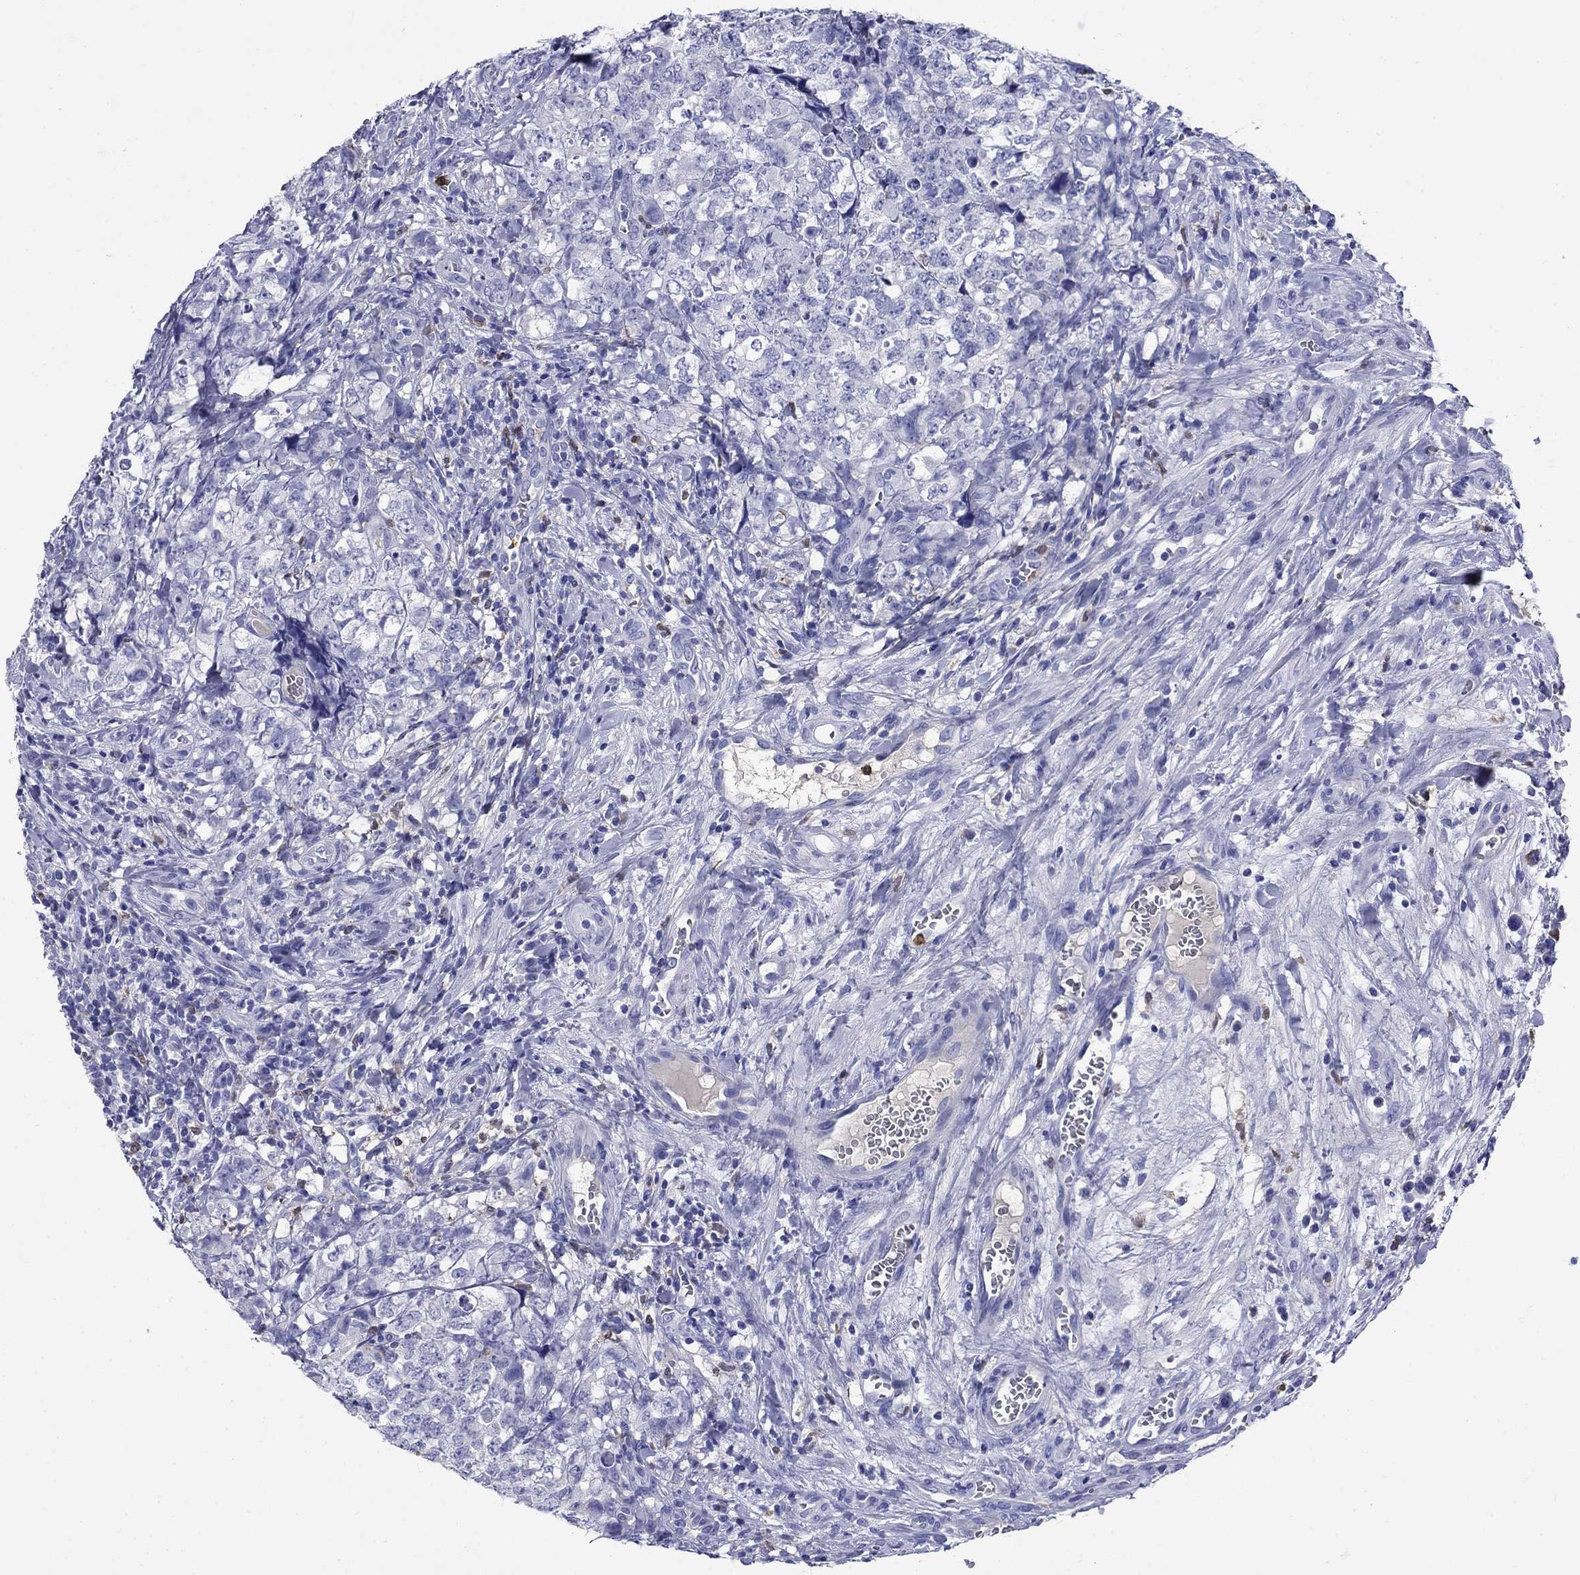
{"staining": {"intensity": "negative", "quantity": "none", "location": "none"}, "tissue": "testis cancer", "cell_type": "Tumor cells", "image_type": "cancer", "snomed": [{"axis": "morphology", "description": "Carcinoma, Embryonal, NOS"}, {"axis": "topography", "description": "Testis"}], "caption": "Immunohistochemistry (IHC) of testis embryonal carcinoma shows no expression in tumor cells.", "gene": "TFR2", "patient": {"sex": "male", "age": 23}}